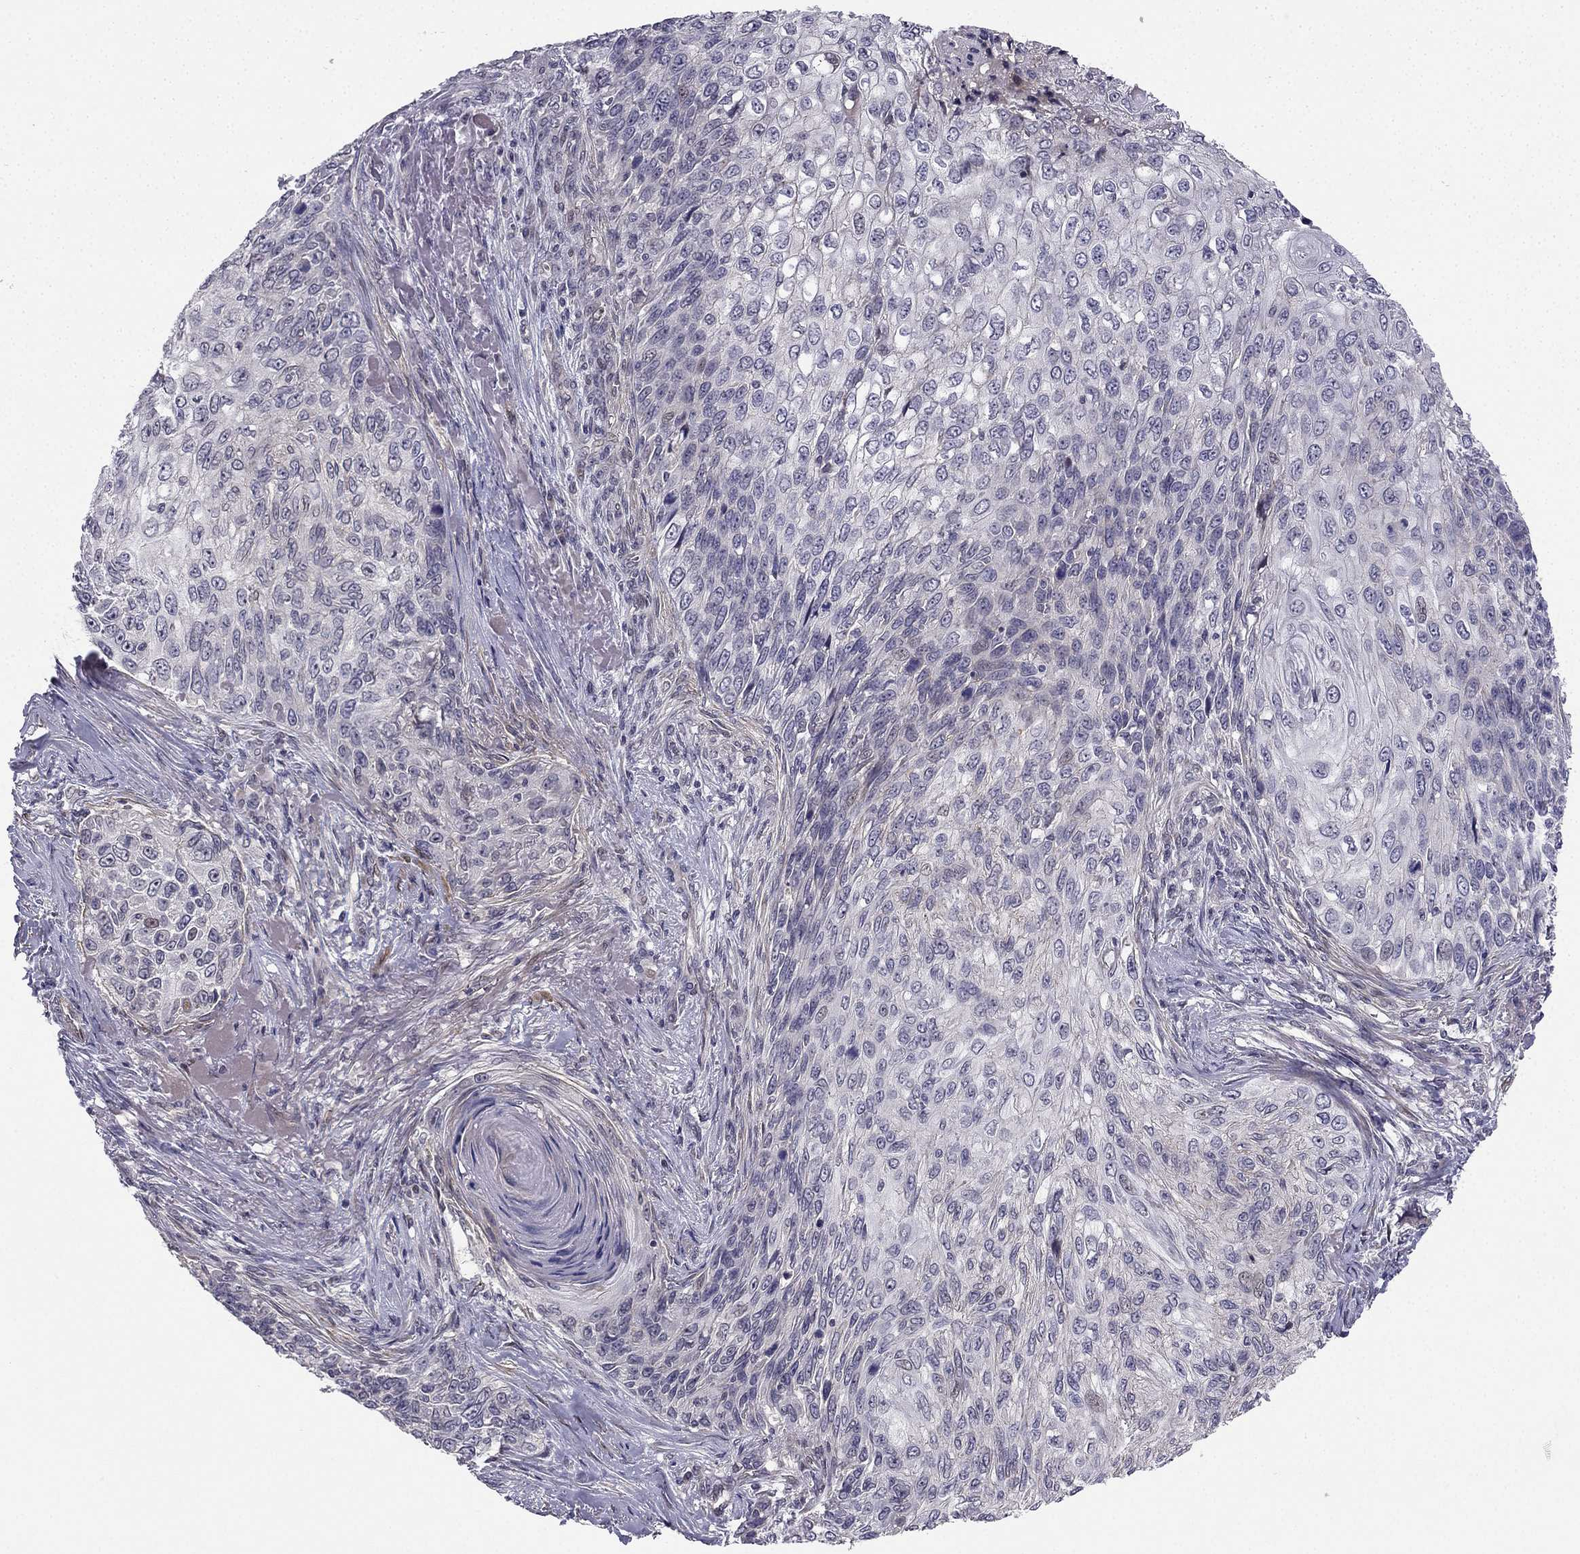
{"staining": {"intensity": "negative", "quantity": "none", "location": "none"}, "tissue": "skin cancer", "cell_type": "Tumor cells", "image_type": "cancer", "snomed": [{"axis": "morphology", "description": "Squamous cell carcinoma, NOS"}, {"axis": "topography", "description": "Skin"}], "caption": "Image shows no significant protein positivity in tumor cells of skin squamous cell carcinoma.", "gene": "CHST8", "patient": {"sex": "male", "age": 92}}